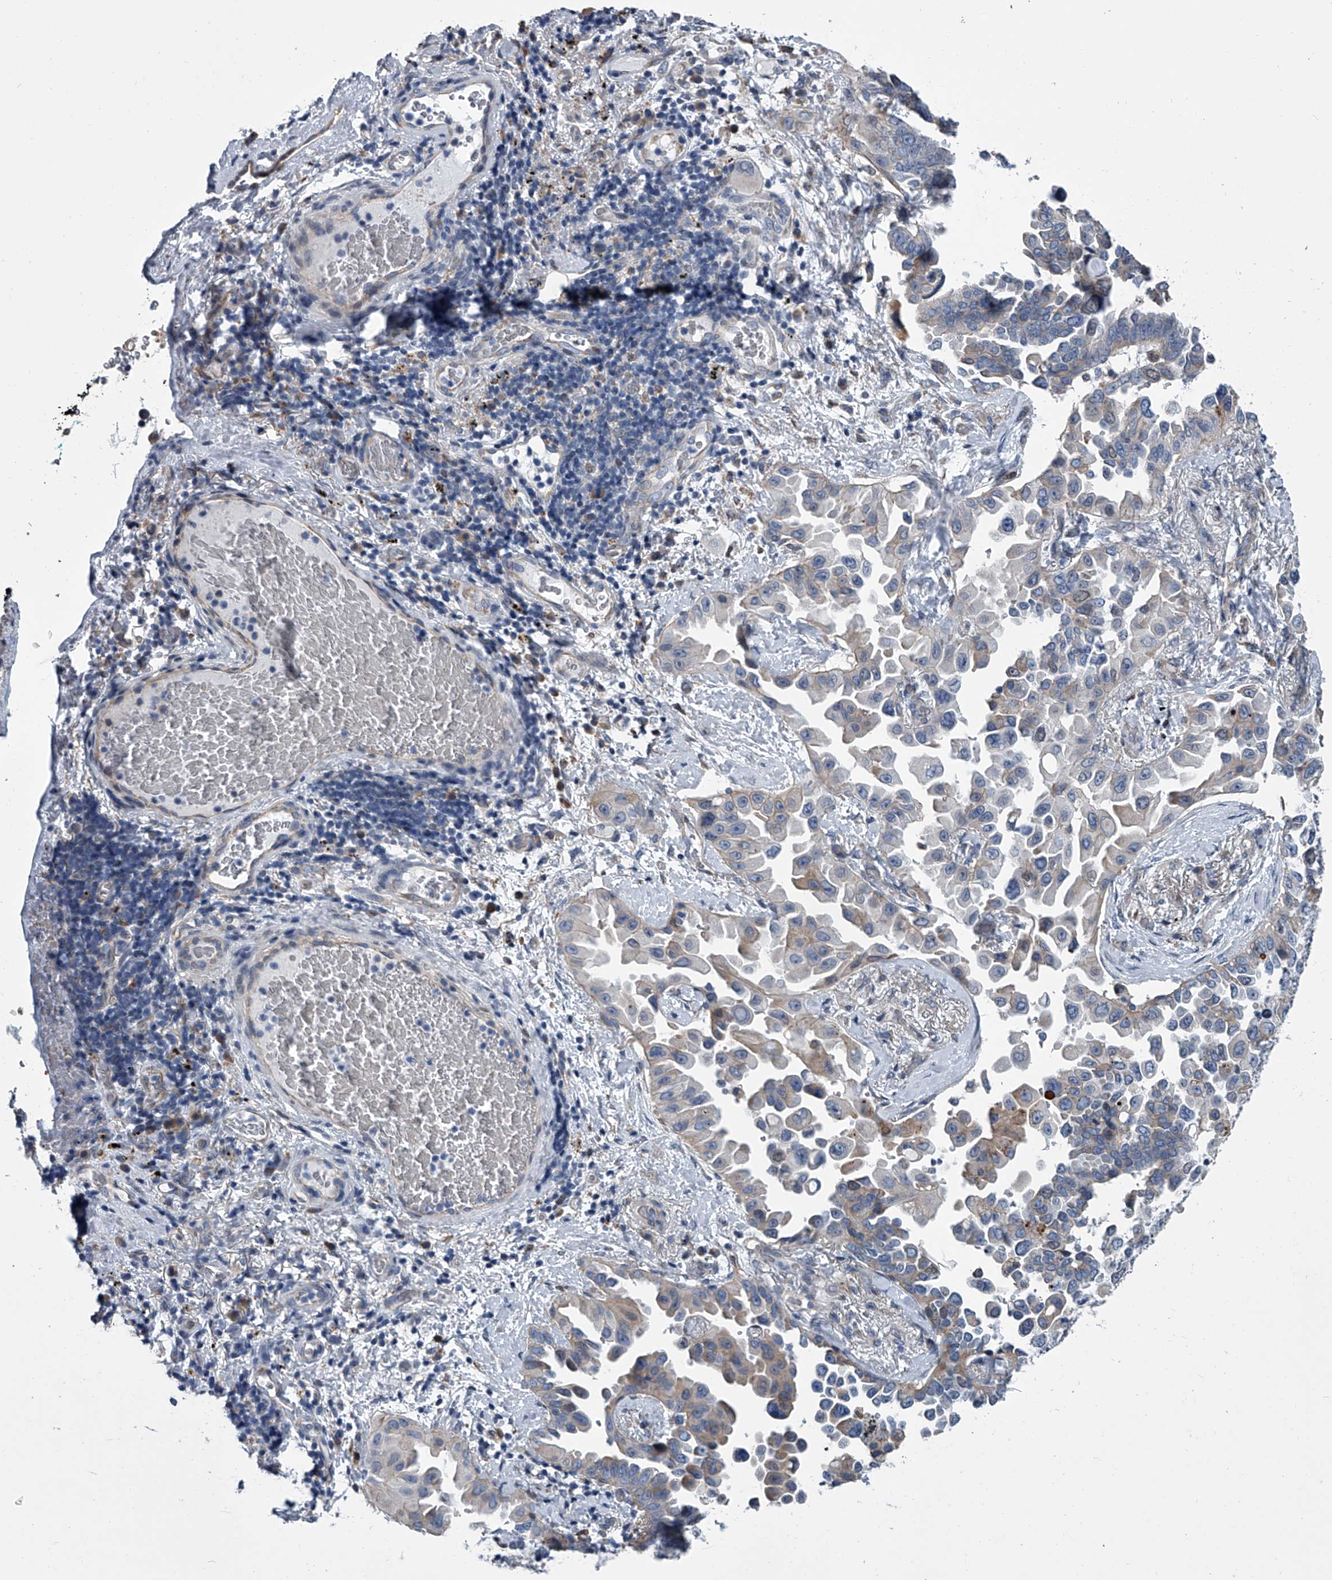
{"staining": {"intensity": "weak", "quantity": "<25%", "location": "cytoplasmic/membranous"}, "tissue": "lung cancer", "cell_type": "Tumor cells", "image_type": "cancer", "snomed": [{"axis": "morphology", "description": "Adenocarcinoma, NOS"}, {"axis": "topography", "description": "Lung"}], "caption": "Immunohistochemistry photomicrograph of lung cancer (adenocarcinoma) stained for a protein (brown), which shows no positivity in tumor cells.", "gene": "ABCG1", "patient": {"sex": "female", "age": 67}}